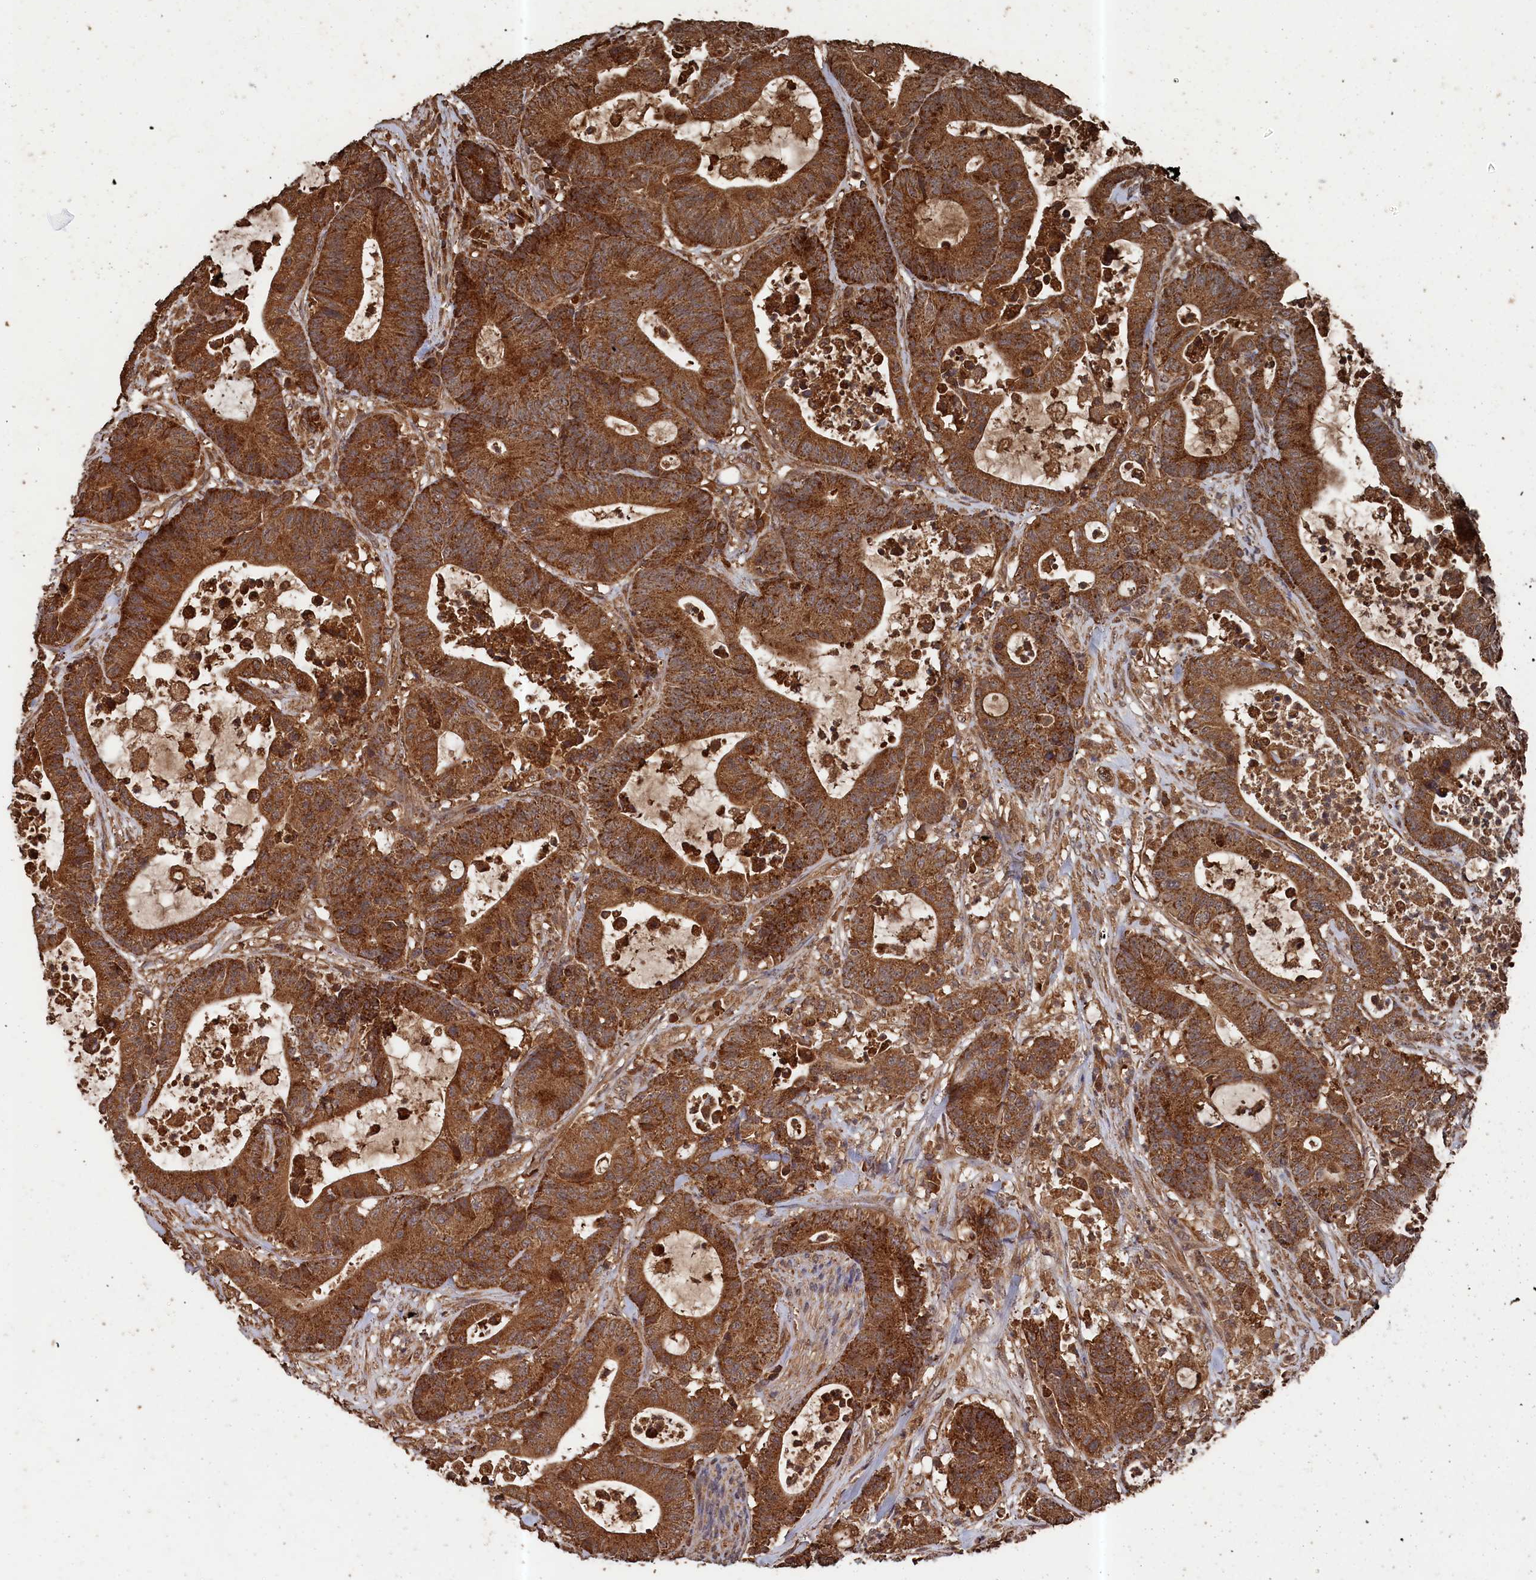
{"staining": {"intensity": "moderate", "quantity": ">75%", "location": "cytoplasmic/membranous"}, "tissue": "colorectal cancer", "cell_type": "Tumor cells", "image_type": "cancer", "snomed": [{"axis": "morphology", "description": "Adenocarcinoma, NOS"}, {"axis": "topography", "description": "Colon"}], "caption": "A medium amount of moderate cytoplasmic/membranous expression is seen in about >75% of tumor cells in colorectal cancer tissue.", "gene": "SNX33", "patient": {"sex": "female", "age": 84}}